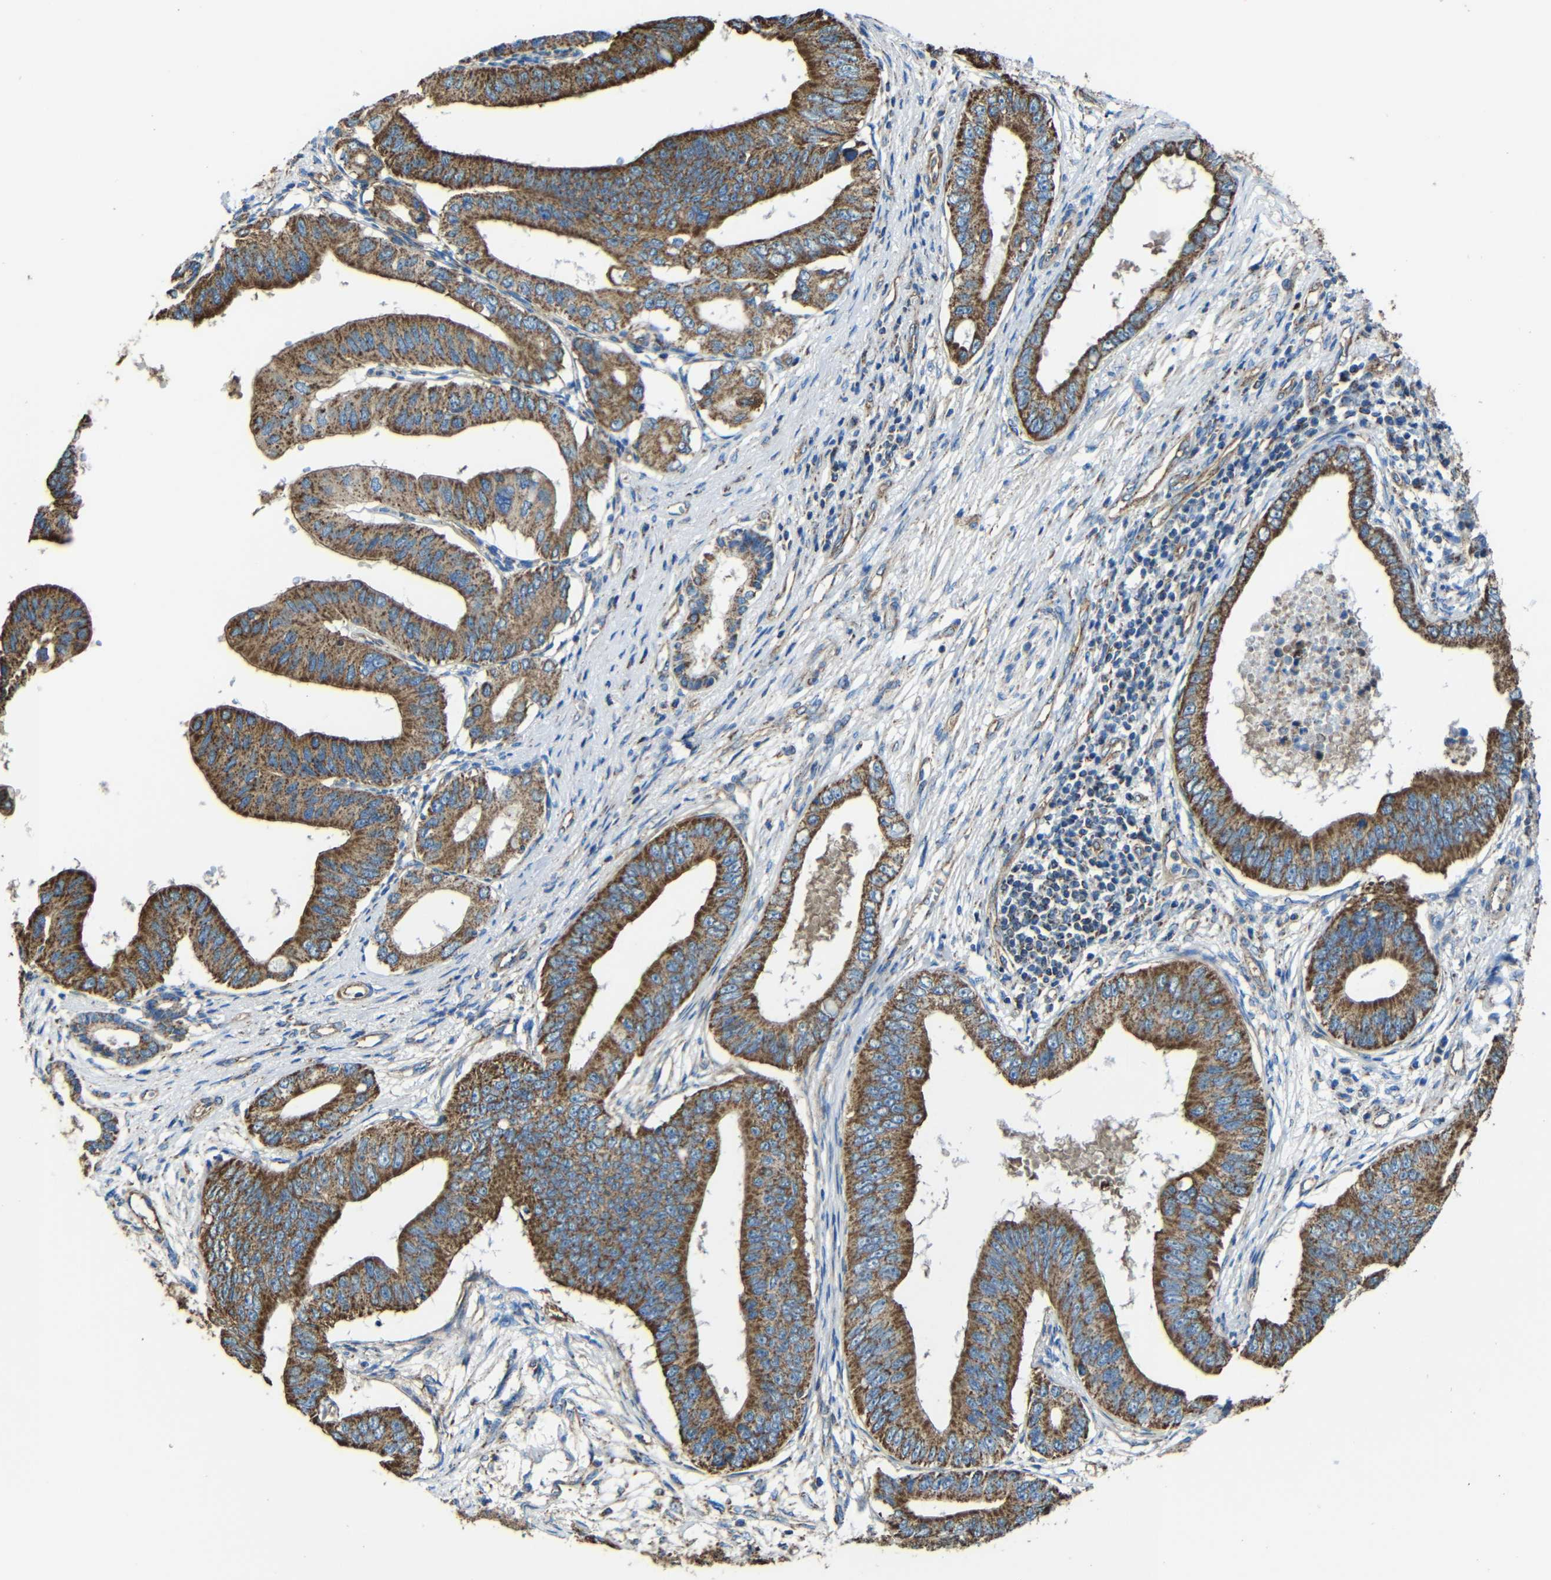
{"staining": {"intensity": "strong", "quantity": ">75%", "location": "cytoplasmic/membranous"}, "tissue": "pancreatic cancer", "cell_type": "Tumor cells", "image_type": "cancer", "snomed": [{"axis": "morphology", "description": "Adenocarcinoma, NOS"}, {"axis": "topography", "description": "Pancreas"}], "caption": "A histopathology image showing strong cytoplasmic/membranous expression in approximately >75% of tumor cells in pancreatic cancer (adenocarcinoma), as visualized by brown immunohistochemical staining.", "gene": "INTS6L", "patient": {"sex": "male", "age": 77}}